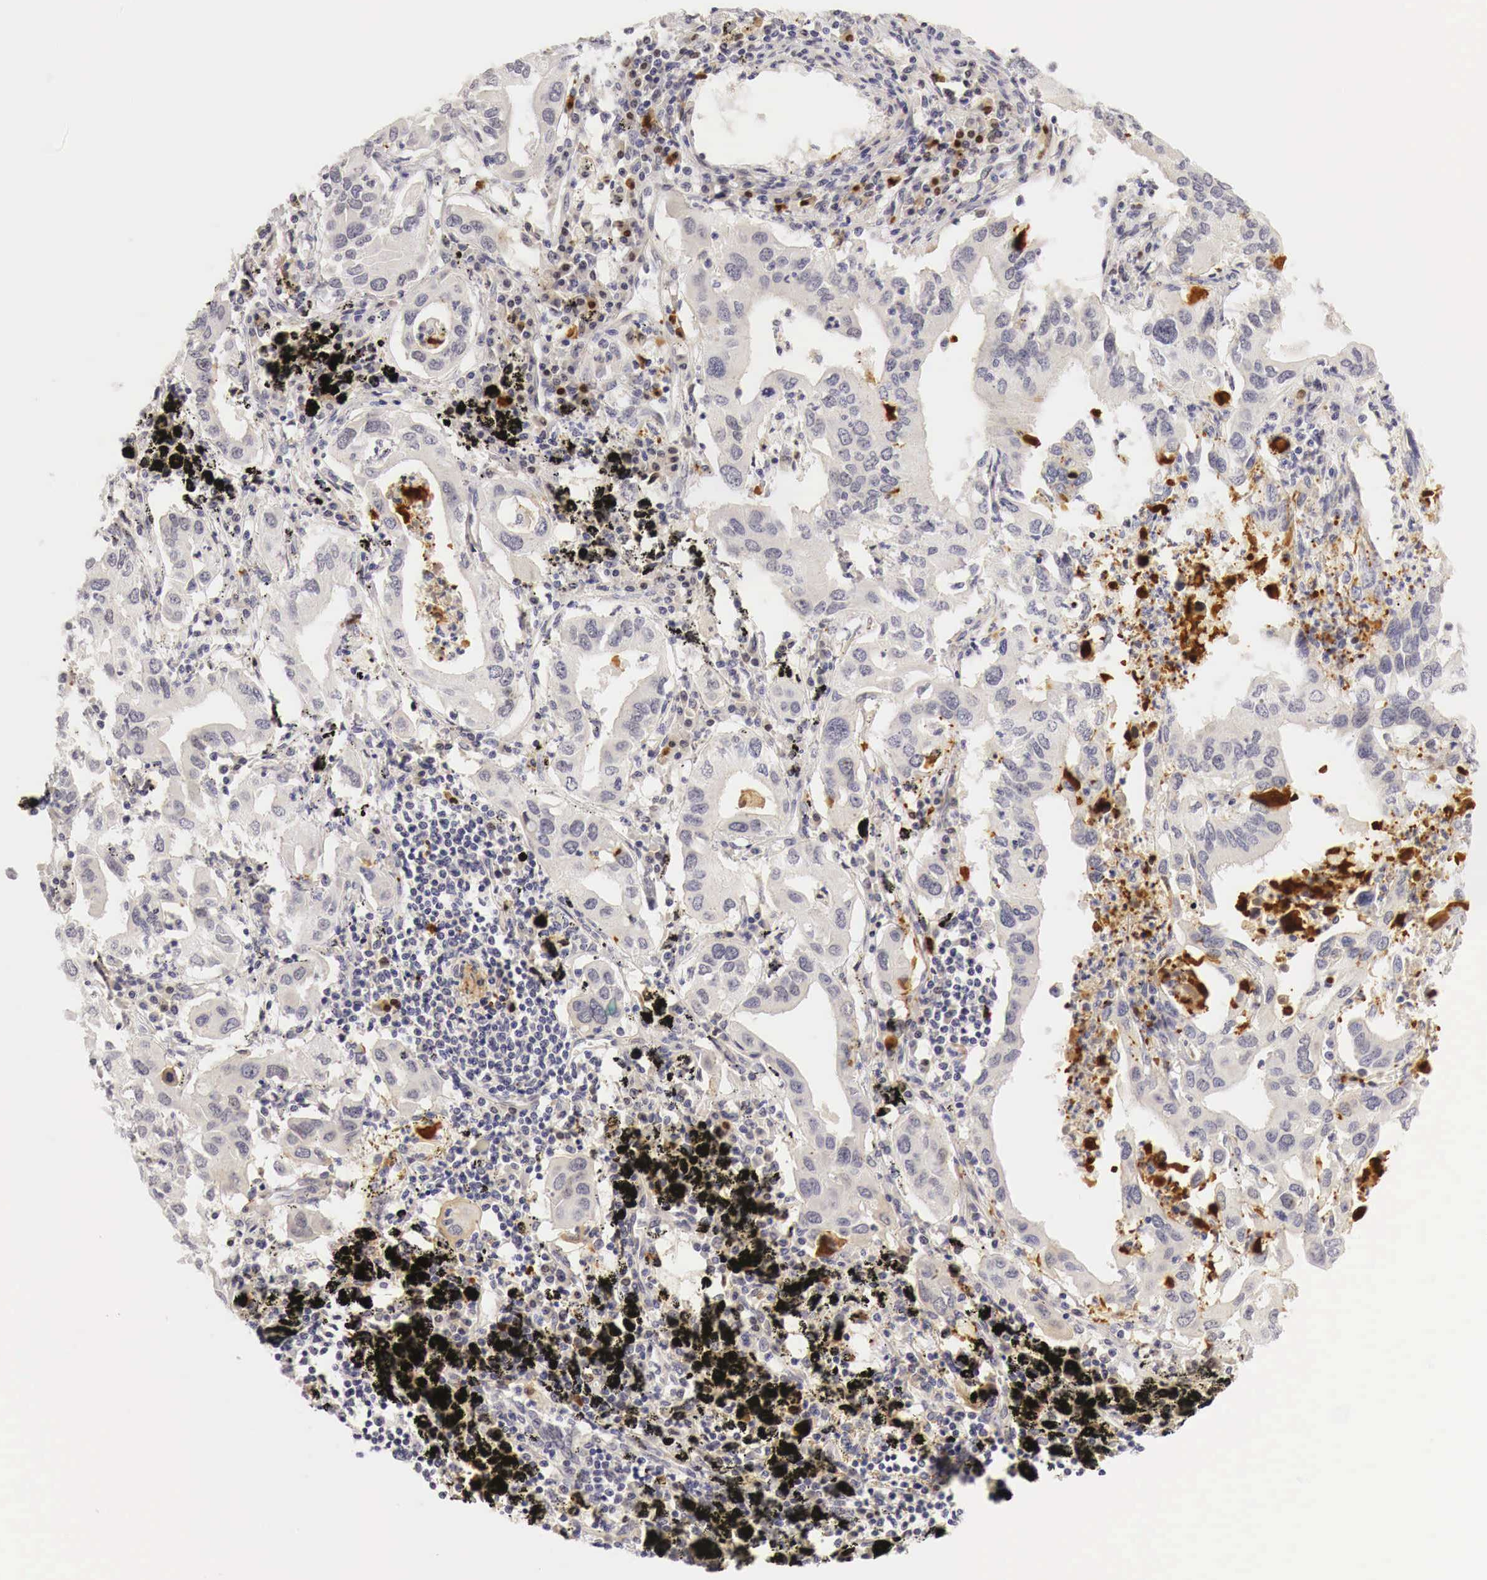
{"staining": {"intensity": "strong", "quantity": "<25%", "location": "nuclear"}, "tissue": "lung cancer", "cell_type": "Tumor cells", "image_type": "cancer", "snomed": [{"axis": "morphology", "description": "Adenocarcinoma, NOS"}, {"axis": "topography", "description": "Lung"}], "caption": "Protein expression analysis of human lung cancer (adenocarcinoma) reveals strong nuclear expression in approximately <25% of tumor cells.", "gene": "CASP3", "patient": {"sex": "male", "age": 48}}